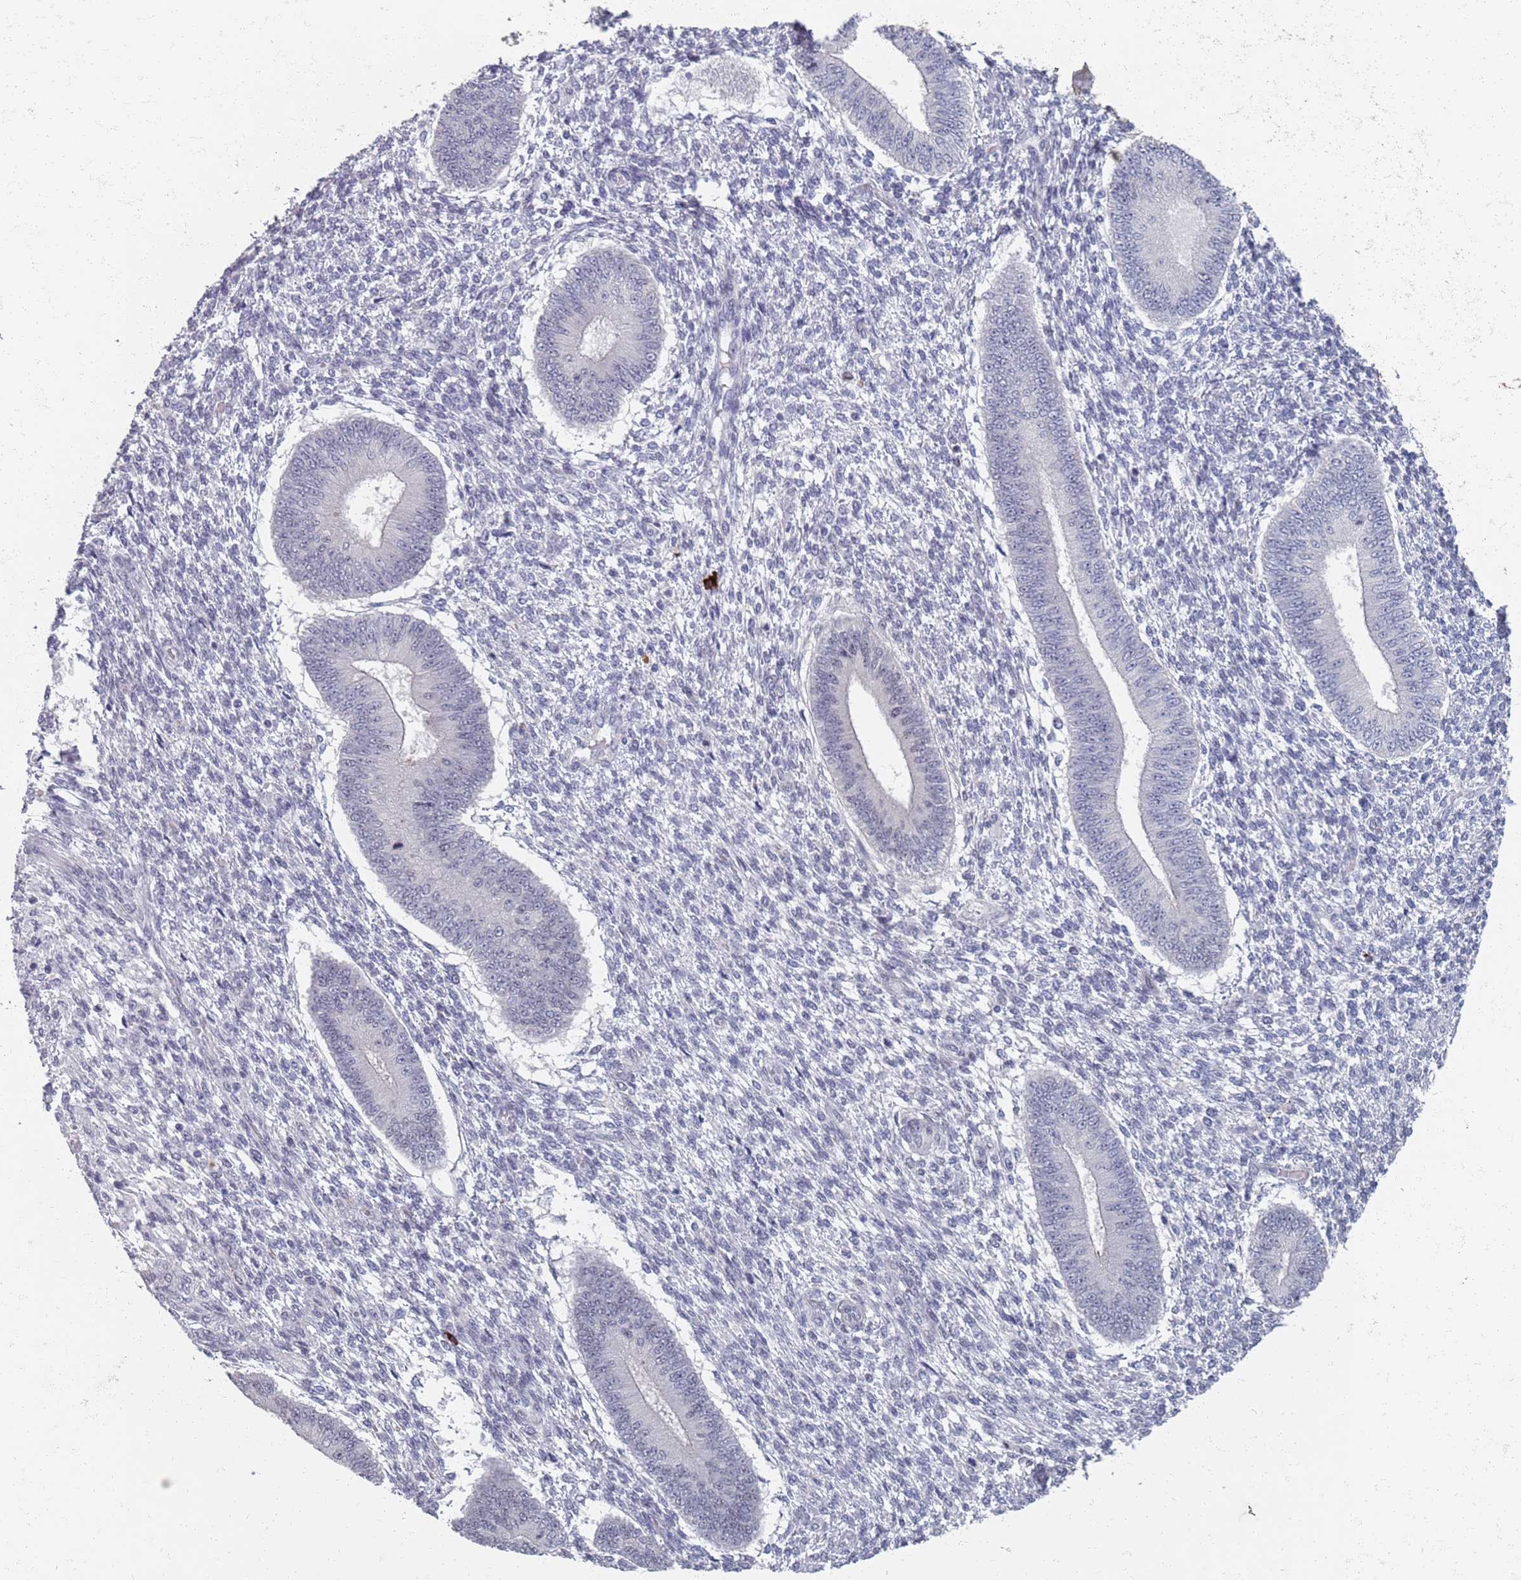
{"staining": {"intensity": "negative", "quantity": "none", "location": "none"}, "tissue": "endometrium", "cell_type": "Cells in endometrial stroma", "image_type": "normal", "snomed": [{"axis": "morphology", "description": "Normal tissue, NOS"}, {"axis": "topography", "description": "Endometrium"}], "caption": "This is an IHC histopathology image of benign endometrium. There is no positivity in cells in endometrial stroma.", "gene": "SAMD1", "patient": {"sex": "female", "age": 49}}